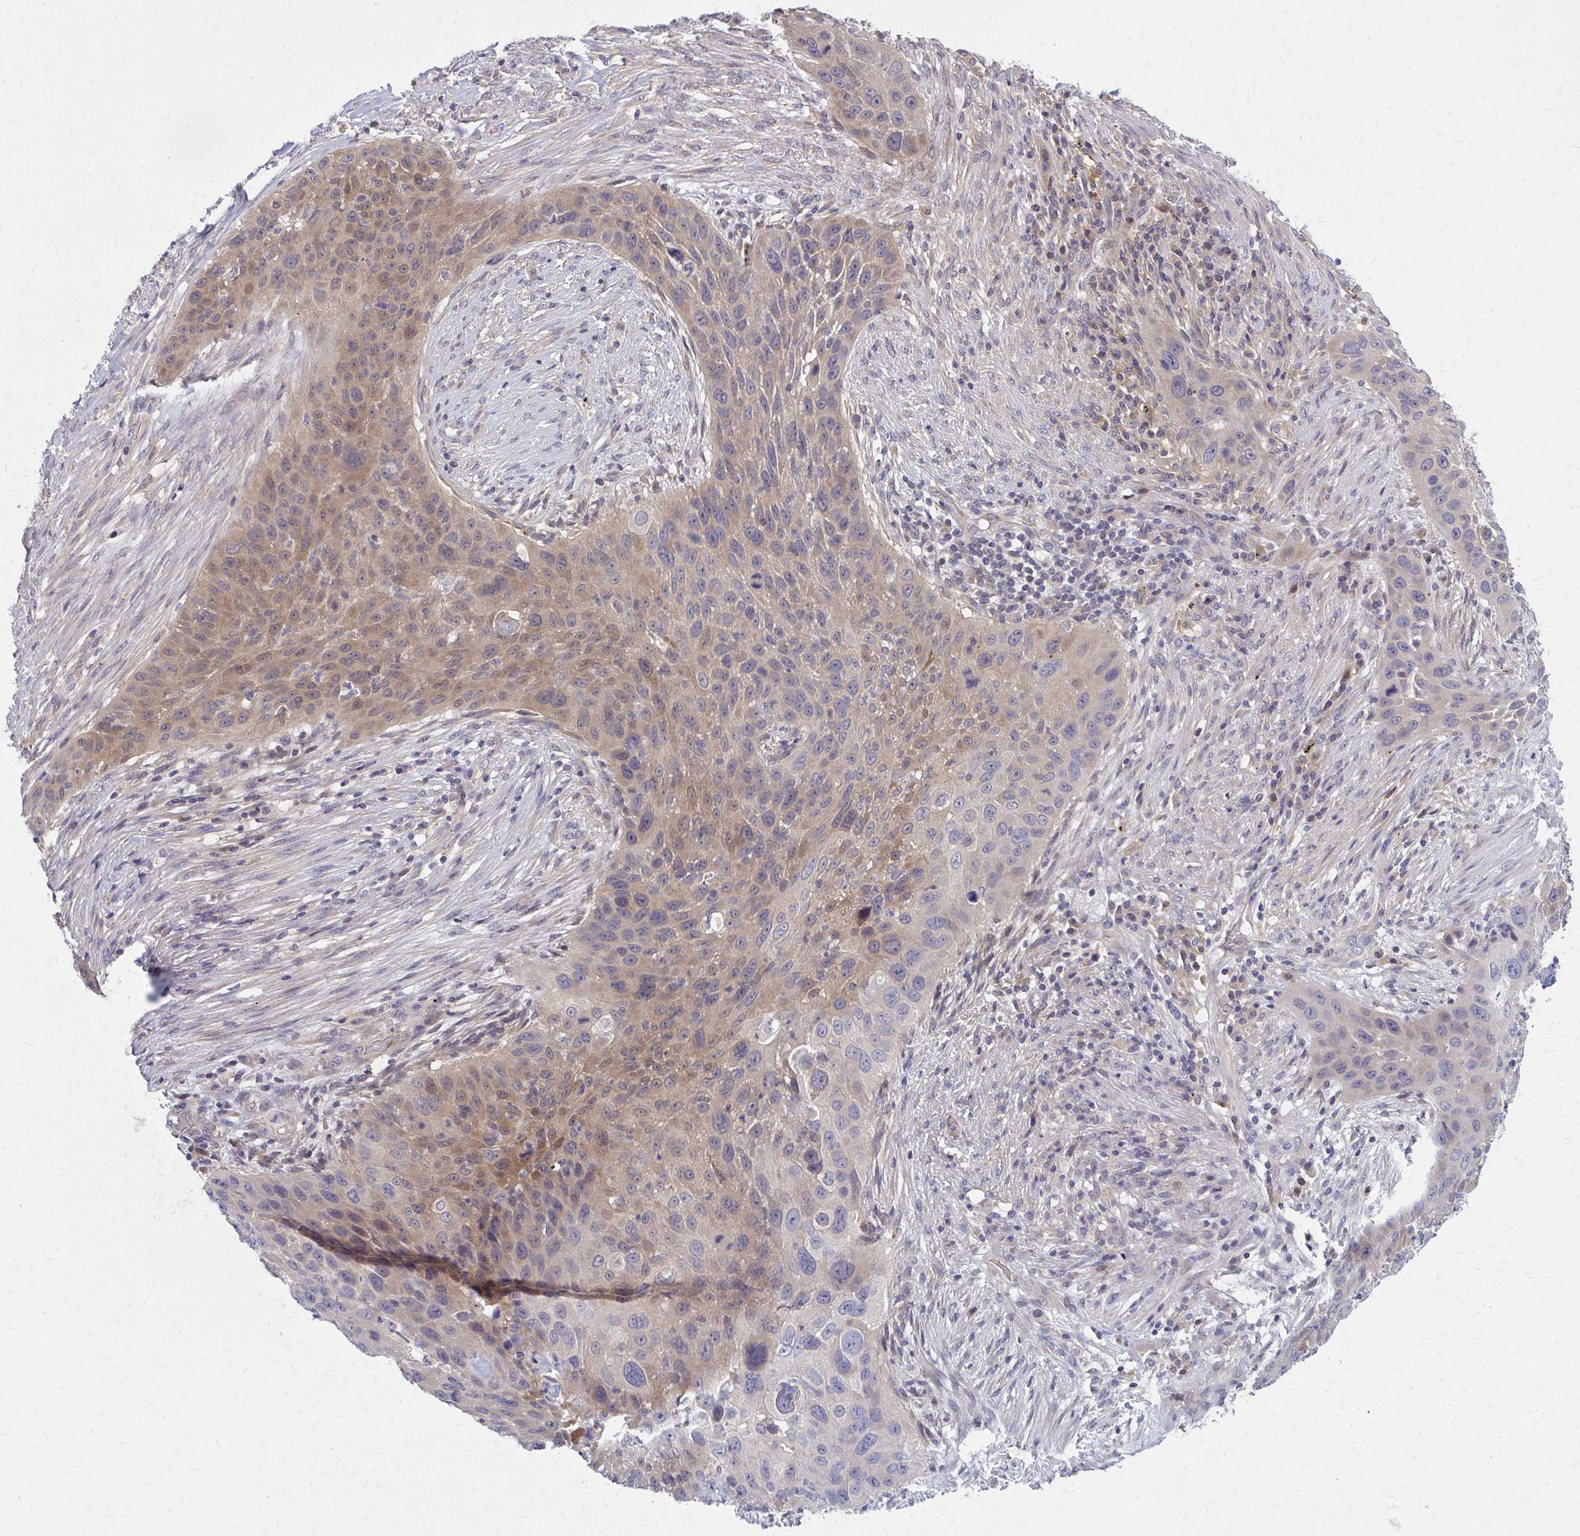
{"staining": {"intensity": "weak", "quantity": "25%-75%", "location": "cytoplasmic/membranous"}, "tissue": "lung cancer", "cell_type": "Tumor cells", "image_type": "cancer", "snomed": [{"axis": "morphology", "description": "Squamous cell carcinoma, NOS"}, {"axis": "topography", "description": "Lung"}], "caption": "A brown stain labels weak cytoplasmic/membranous positivity of a protein in lung cancer (squamous cell carcinoma) tumor cells.", "gene": "DBI", "patient": {"sex": "male", "age": 63}}